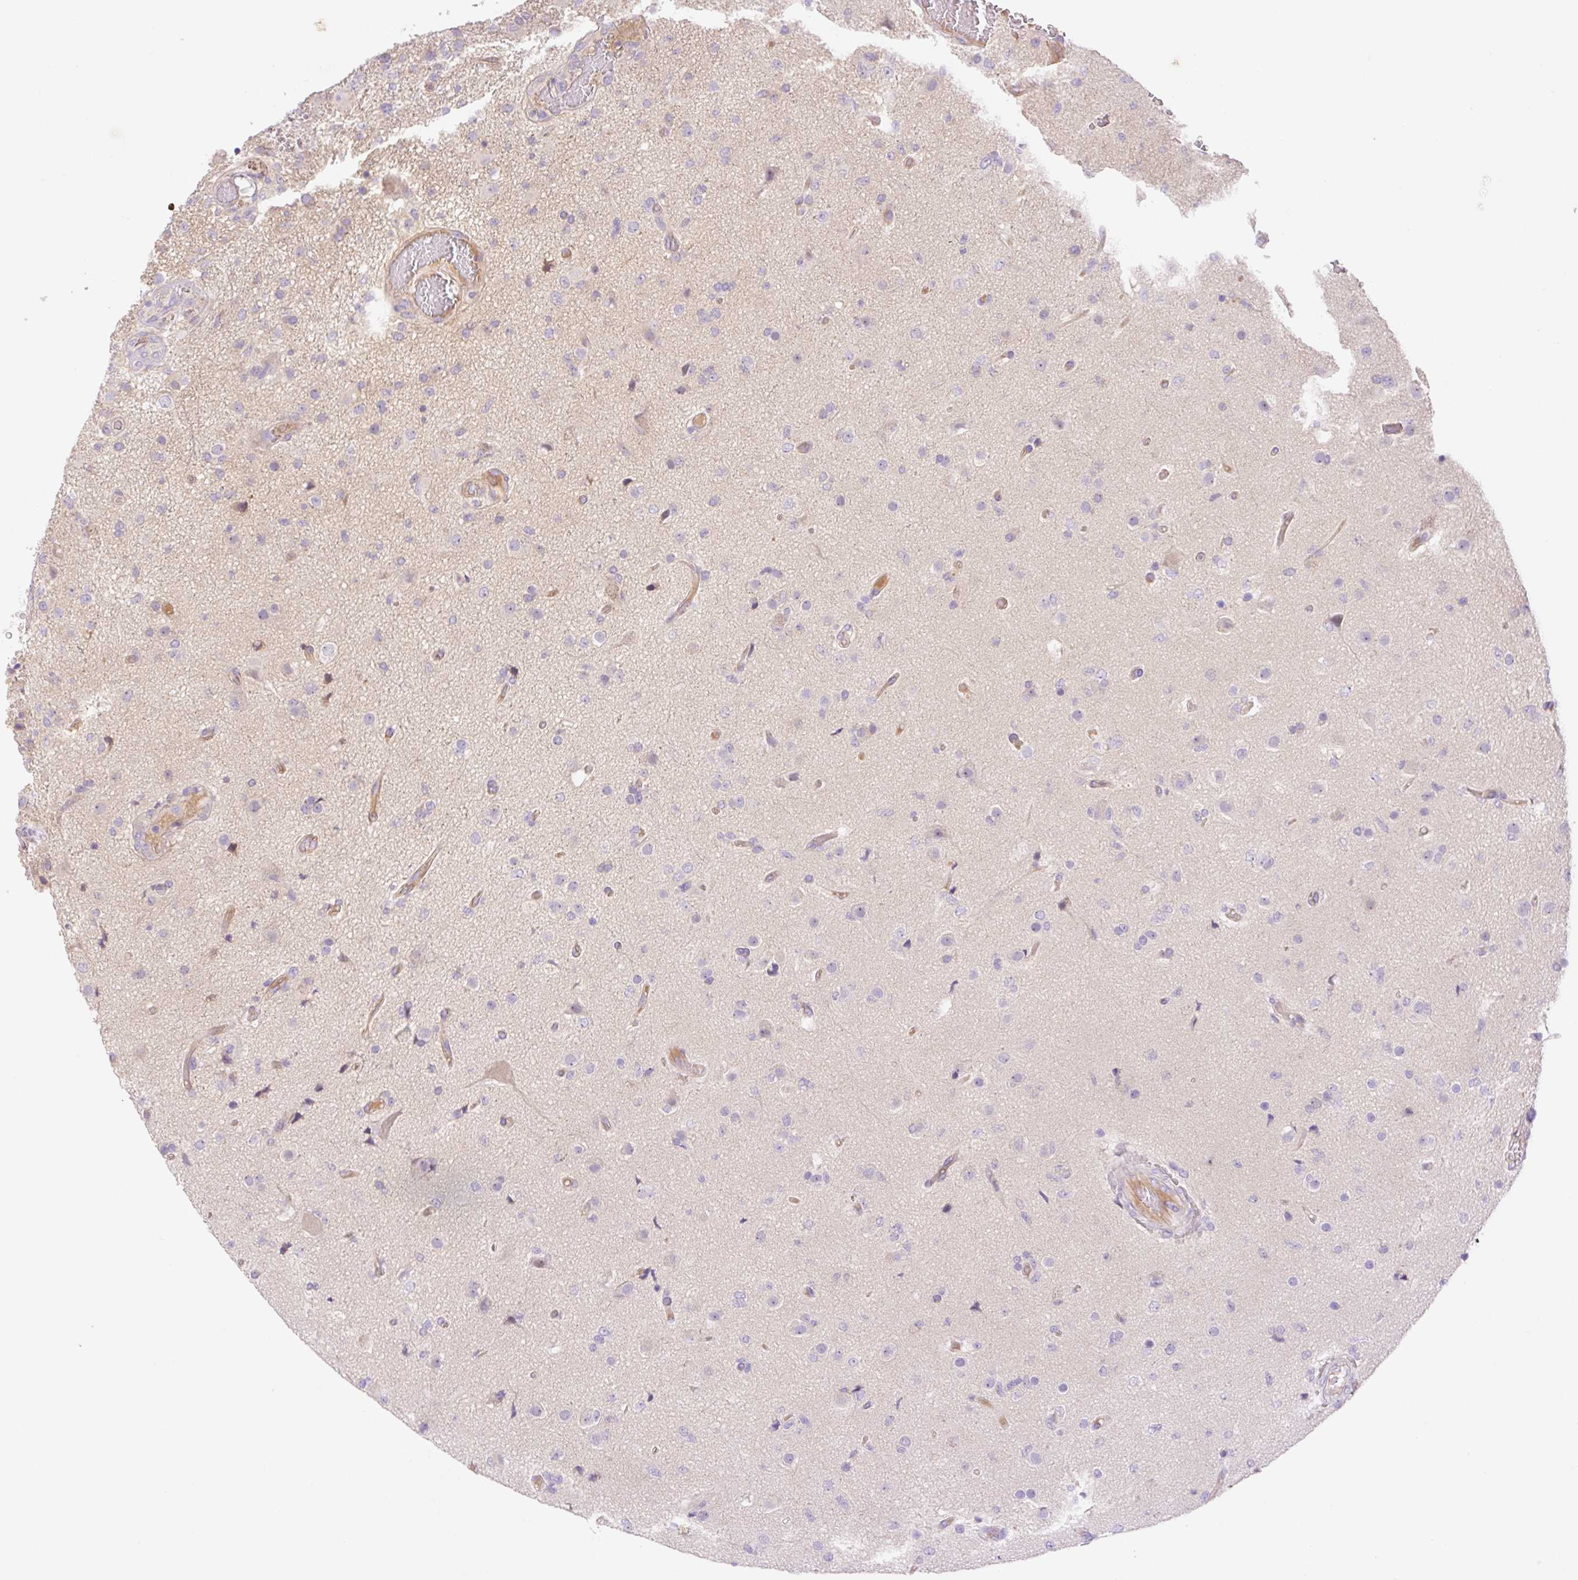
{"staining": {"intensity": "negative", "quantity": "none", "location": "none"}, "tissue": "glioma", "cell_type": "Tumor cells", "image_type": "cancer", "snomed": [{"axis": "morphology", "description": "Glioma, malignant, High grade"}, {"axis": "topography", "description": "Brain"}], "caption": "Human malignant glioma (high-grade) stained for a protein using IHC shows no positivity in tumor cells.", "gene": "DENND5A", "patient": {"sex": "female", "age": 74}}